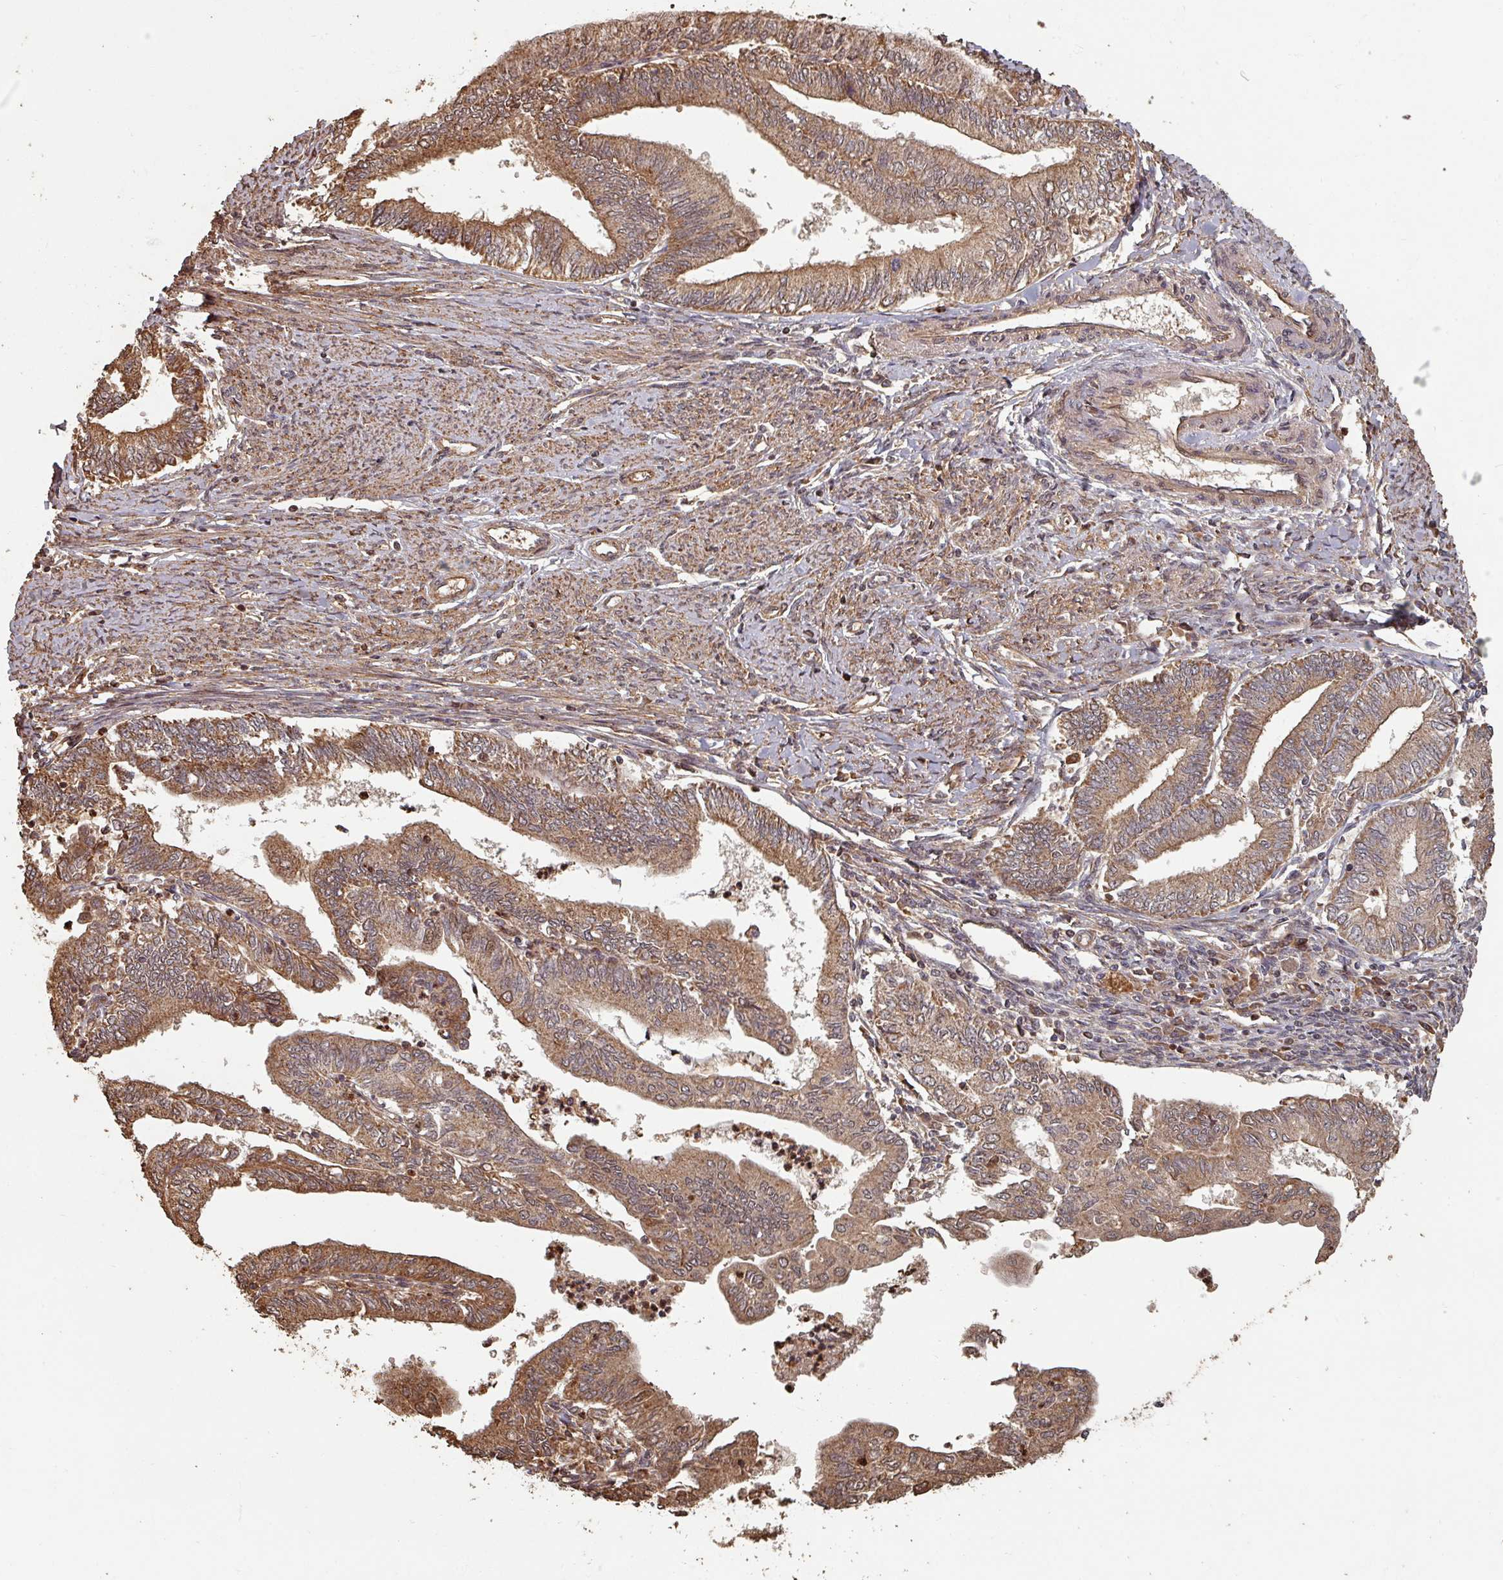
{"staining": {"intensity": "moderate", "quantity": ">75%", "location": "cytoplasmic/membranous"}, "tissue": "endometrial cancer", "cell_type": "Tumor cells", "image_type": "cancer", "snomed": [{"axis": "morphology", "description": "Adenocarcinoma, NOS"}, {"axis": "topography", "description": "Endometrium"}], "caption": "There is medium levels of moderate cytoplasmic/membranous expression in tumor cells of adenocarcinoma (endometrial), as demonstrated by immunohistochemical staining (brown color).", "gene": "EID1", "patient": {"sex": "female", "age": 66}}